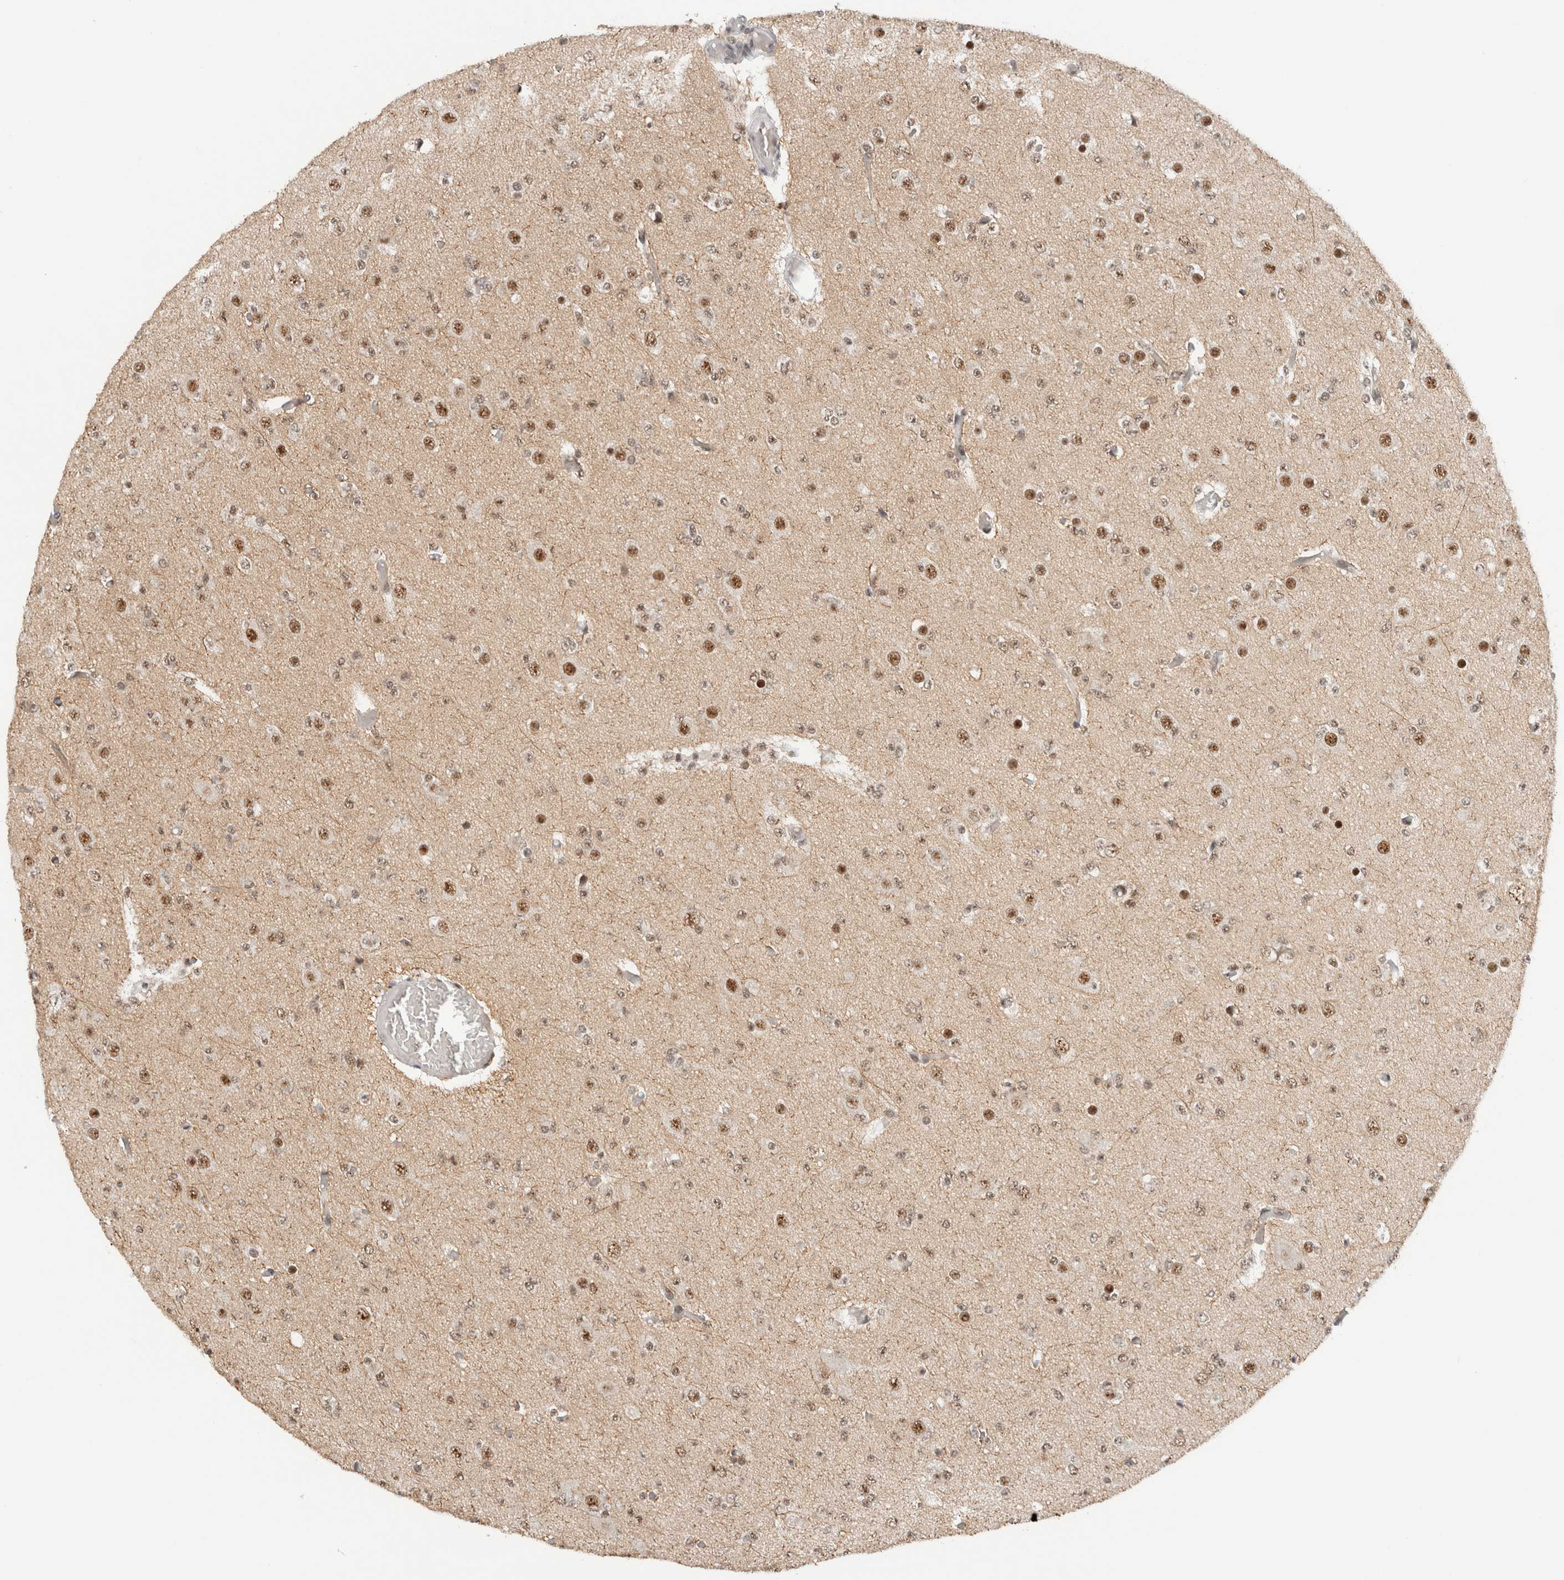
{"staining": {"intensity": "moderate", "quantity": "25%-75%", "location": "nuclear"}, "tissue": "glioma", "cell_type": "Tumor cells", "image_type": "cancer", "snomed": [{"axis": "morphology", "description": "Glioma, malignant, Low grade"}, {"axis": "topography", "description": "Brain"}], "caption": "Glioma tissue displays moderate nuclear positivity in about 25%-75% of tumor cells, visualized by immunohistochemistry. Immunohistochemistry (ihc) stains the protein in brown and the nuclei are stained blue.", "gene": "NCAPG2", "patient": {"sex": "female", "age": 22}}